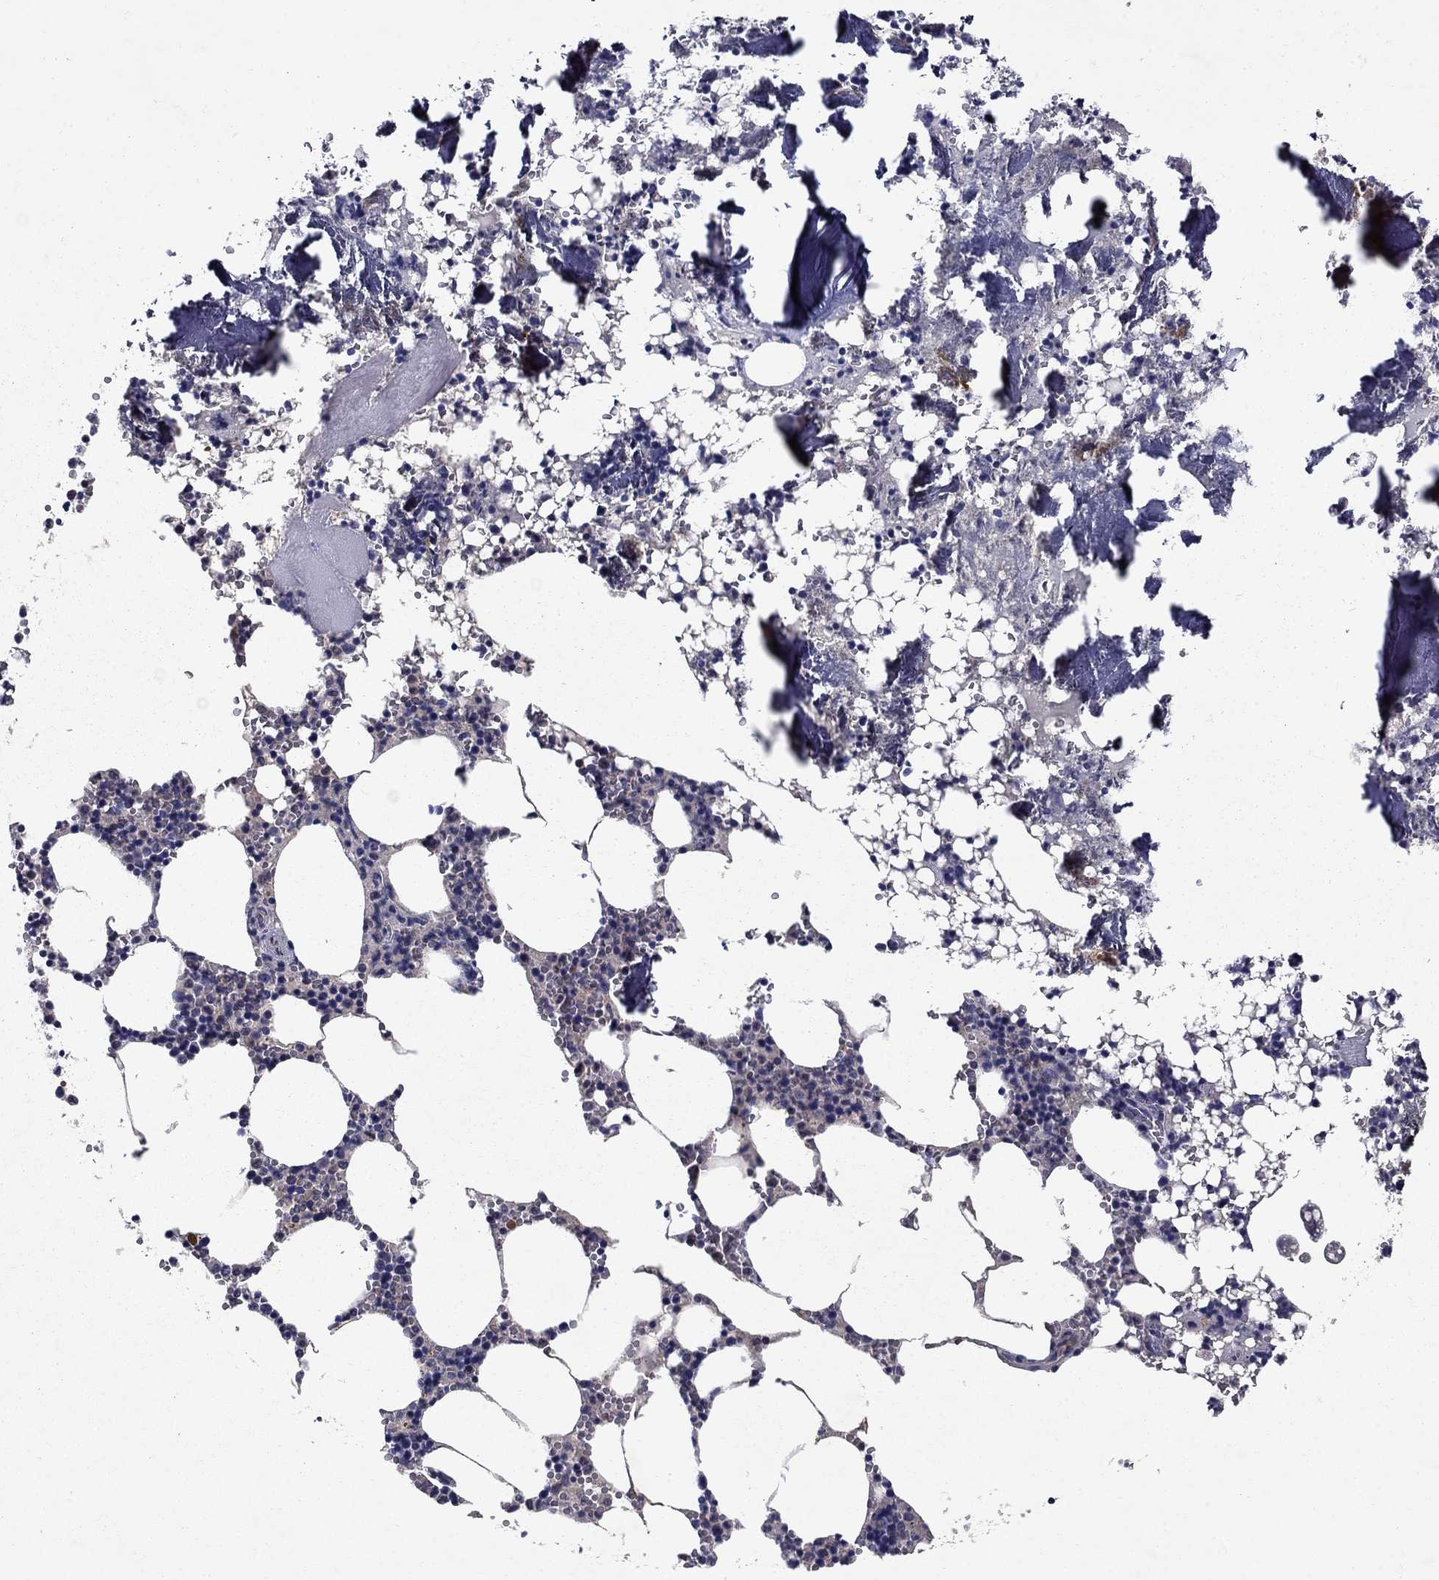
{"staining": {"intensity": "negative", "quantity": "none", "location": "none"}, "tissue": "bone marrow", "cell_type": "Hematopoietic cells", "image_type": "normal", "snomed": [{"axis": "morphology", "description": "Normal tissue, NOS"}, {"axis": "topography", "description": "Bone marrow"}], "caption": "DAB (3,3'-diaminobenzidine) immunohistochemical staining of unremarkable human bone marrow shows no significant positivity in hematopoietic cells. (DAB immunohistochemistry (IHC), high magnification).", "gene": "GLTP", "patient": {"sex": "female", "age": 64}}